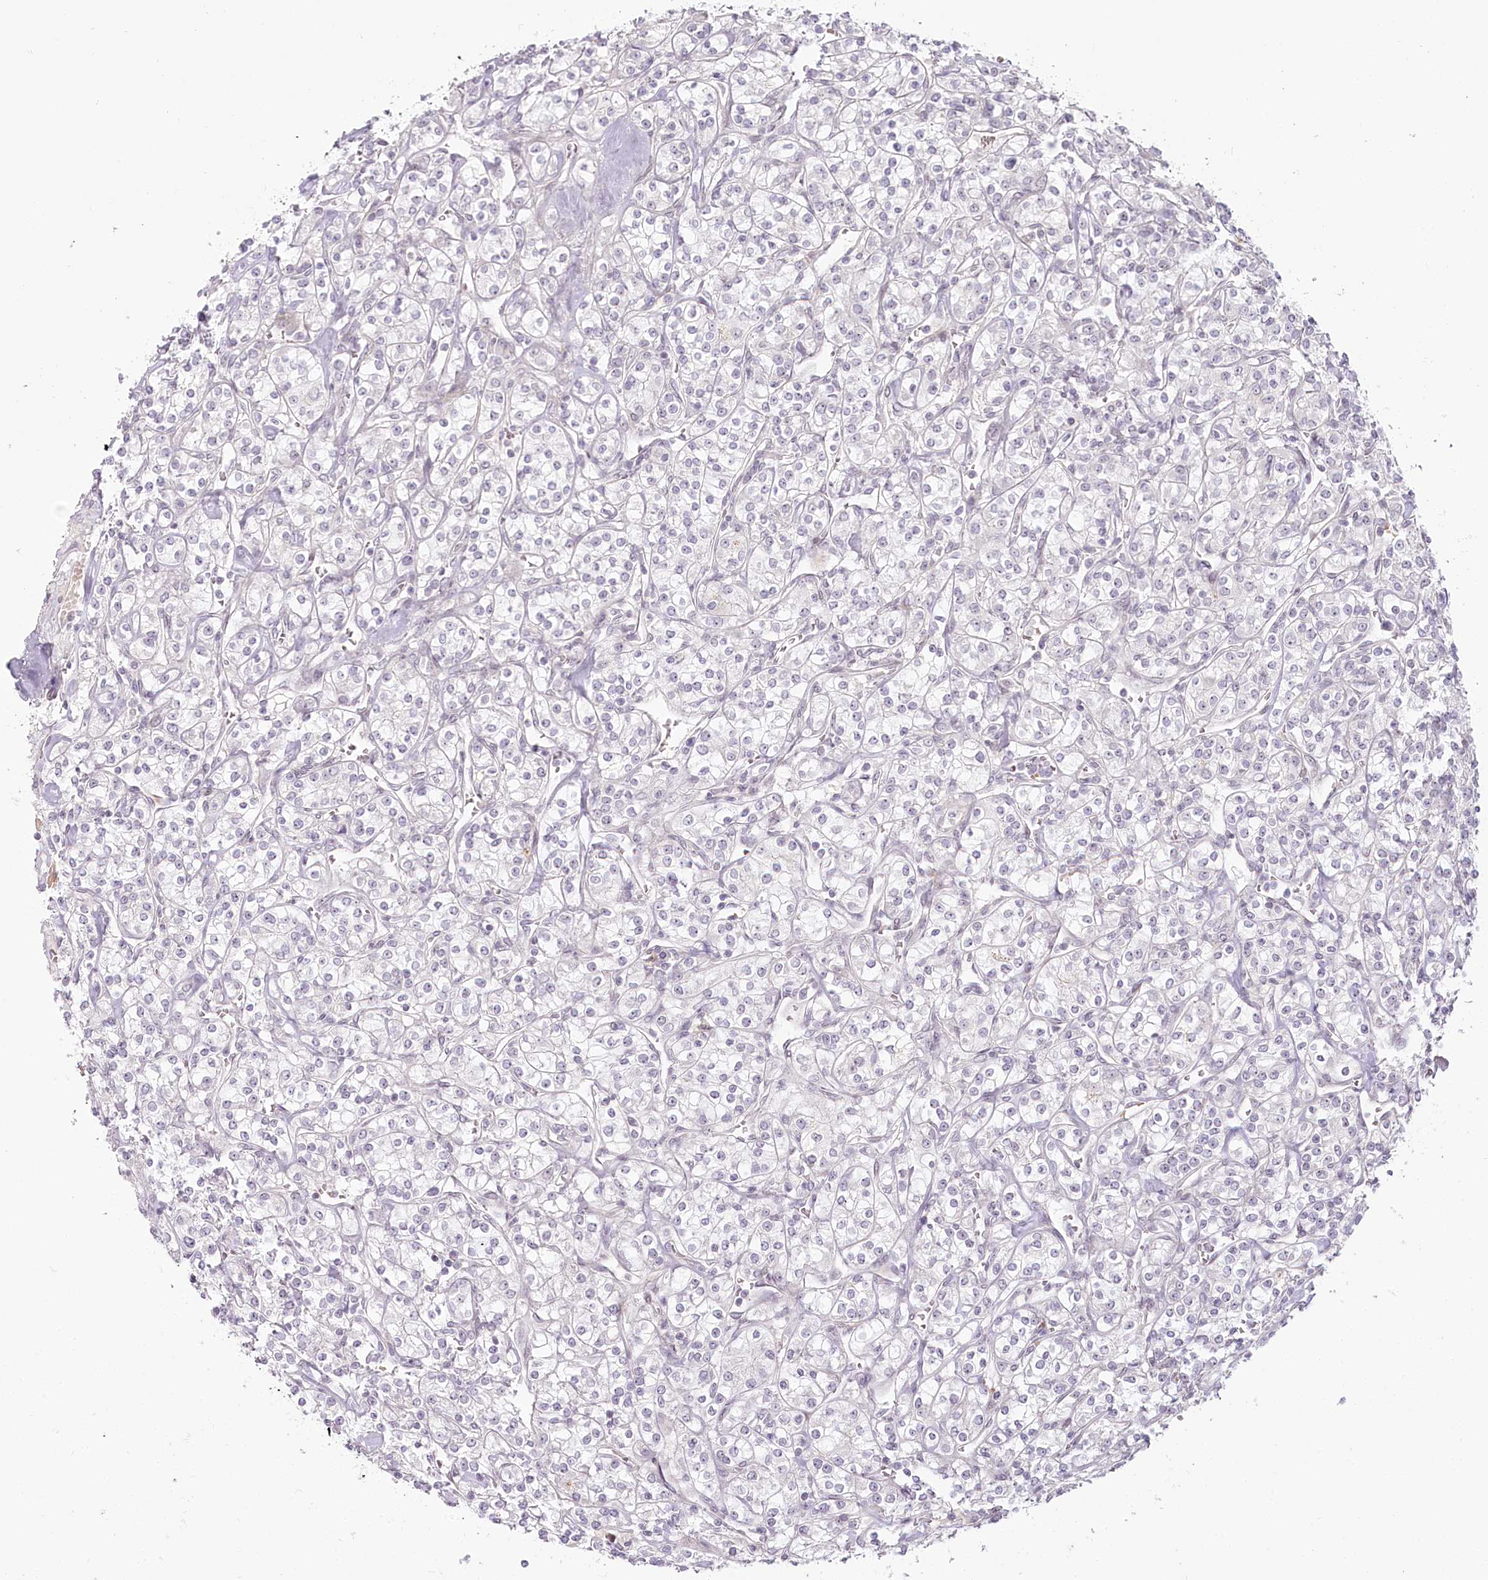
{"staining": {"intensity": "negative", "quantity": "none", "location": "none"}, "tissue": "renal cancer", "cell_type": "Tumor cells", "image_type": "cancer", "snomed": [{"axis": "morphology", "description": "Adenocarcinoma, NOS"}, {"axis": "topography", "description": "Kidney"}], "caption": "The photomicrograph exhibits no significant expression in tumor cells of renal cancer (adenocarcinoma).", "gene": "EXOSC7", "patient": {"sex": "male", "age": 77}}